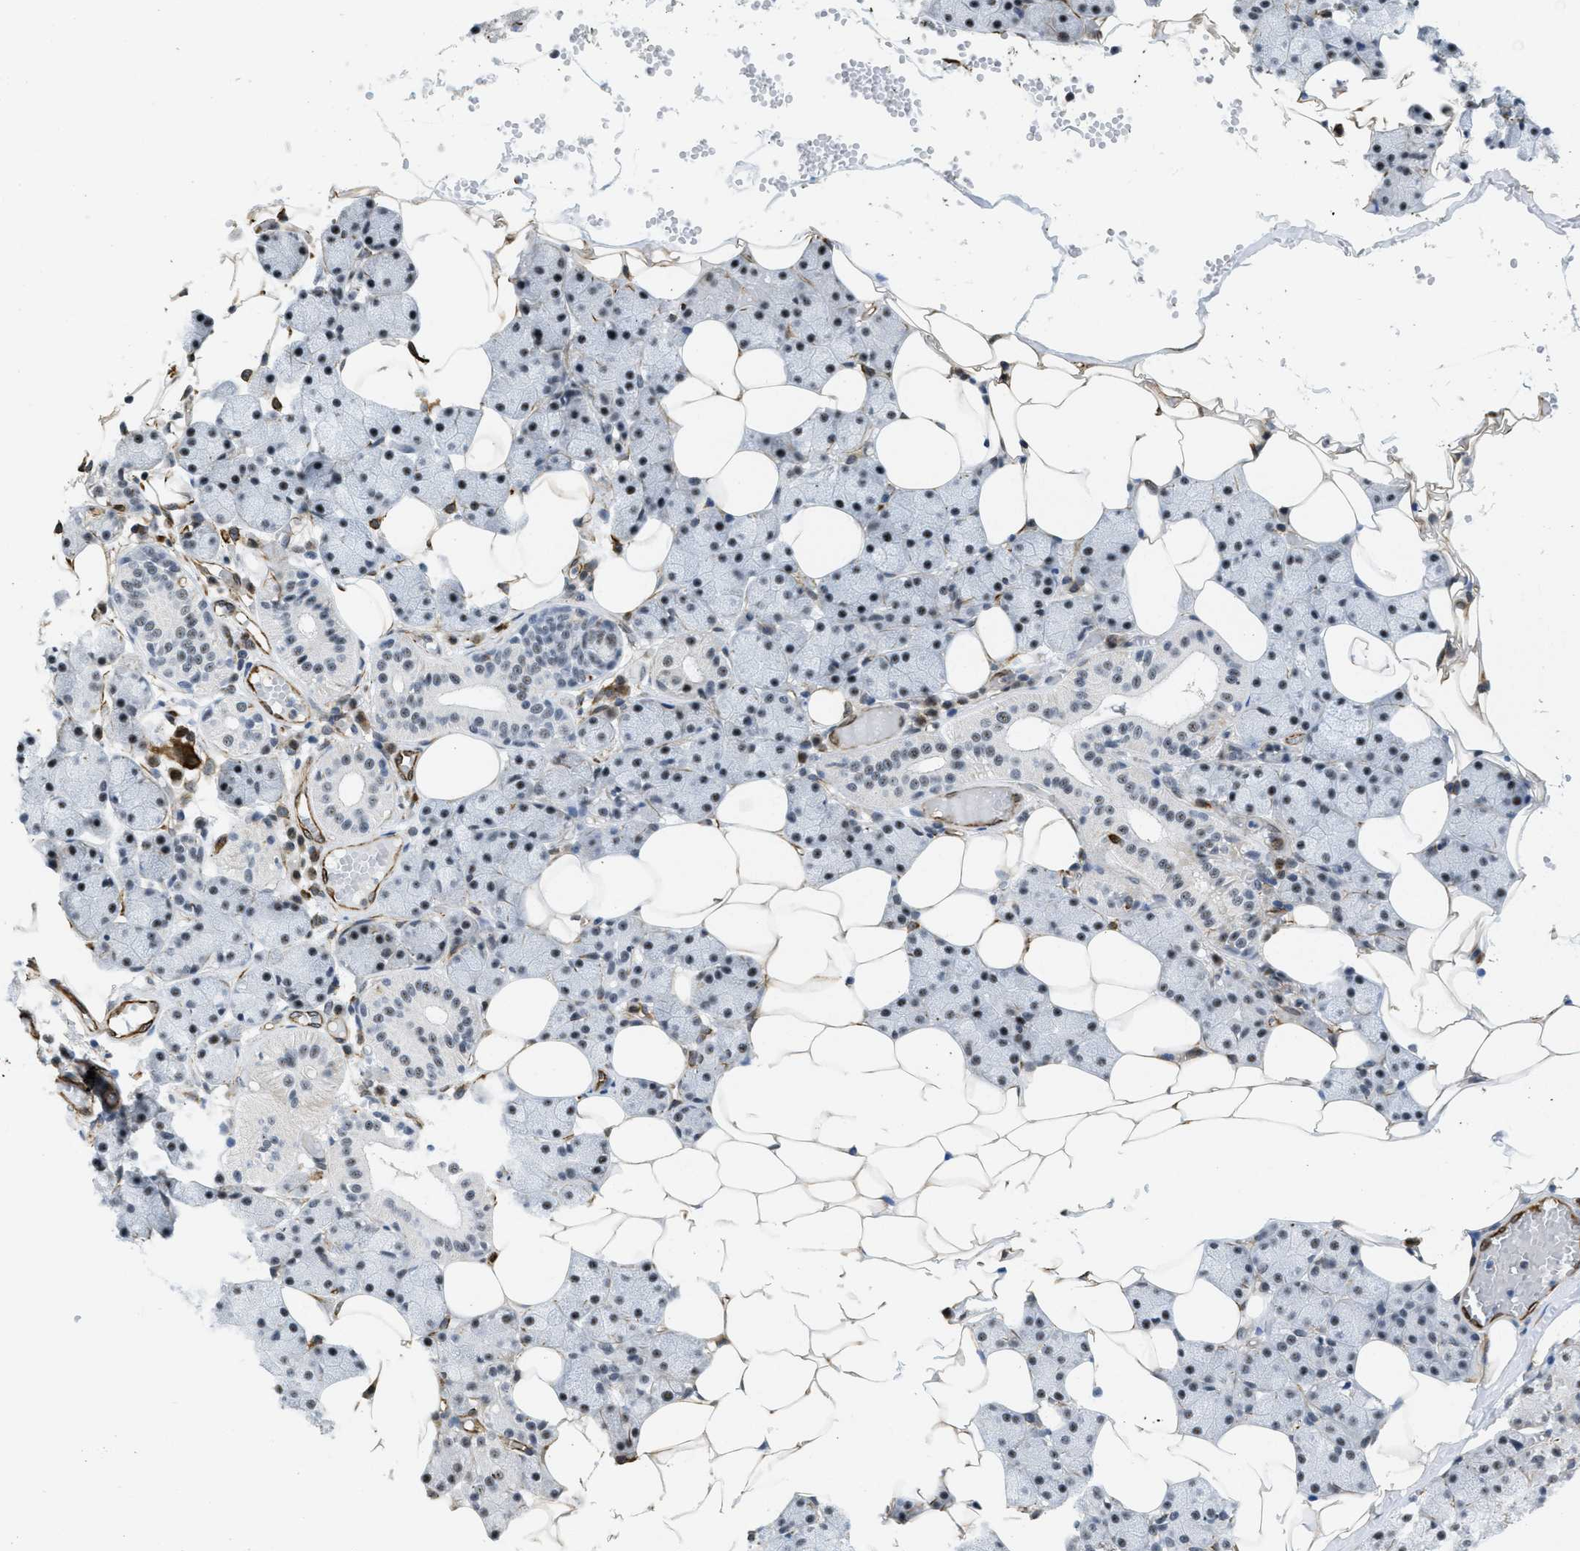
{"staining": {"intensity": "moderate", "quantity": "<25%", "location": "nuclear"}, "tissue": "salivary gland", "cell_type": "Glandular cells", "image_type": "normal", "snomed": [{"axis": "morphology", "description": "Normal tissue, NOS"}, {"axis": "topography", "description": "Salivary gland"}], "caption": "Salivary gland stained with DAB (3,3'-diaminobenzidine) IHC displays low levels of moderate nuclear expression in about <25% of glandular cells.", "gene": "LRRC8B", "patient": {"sex": "female", "age": 33}}